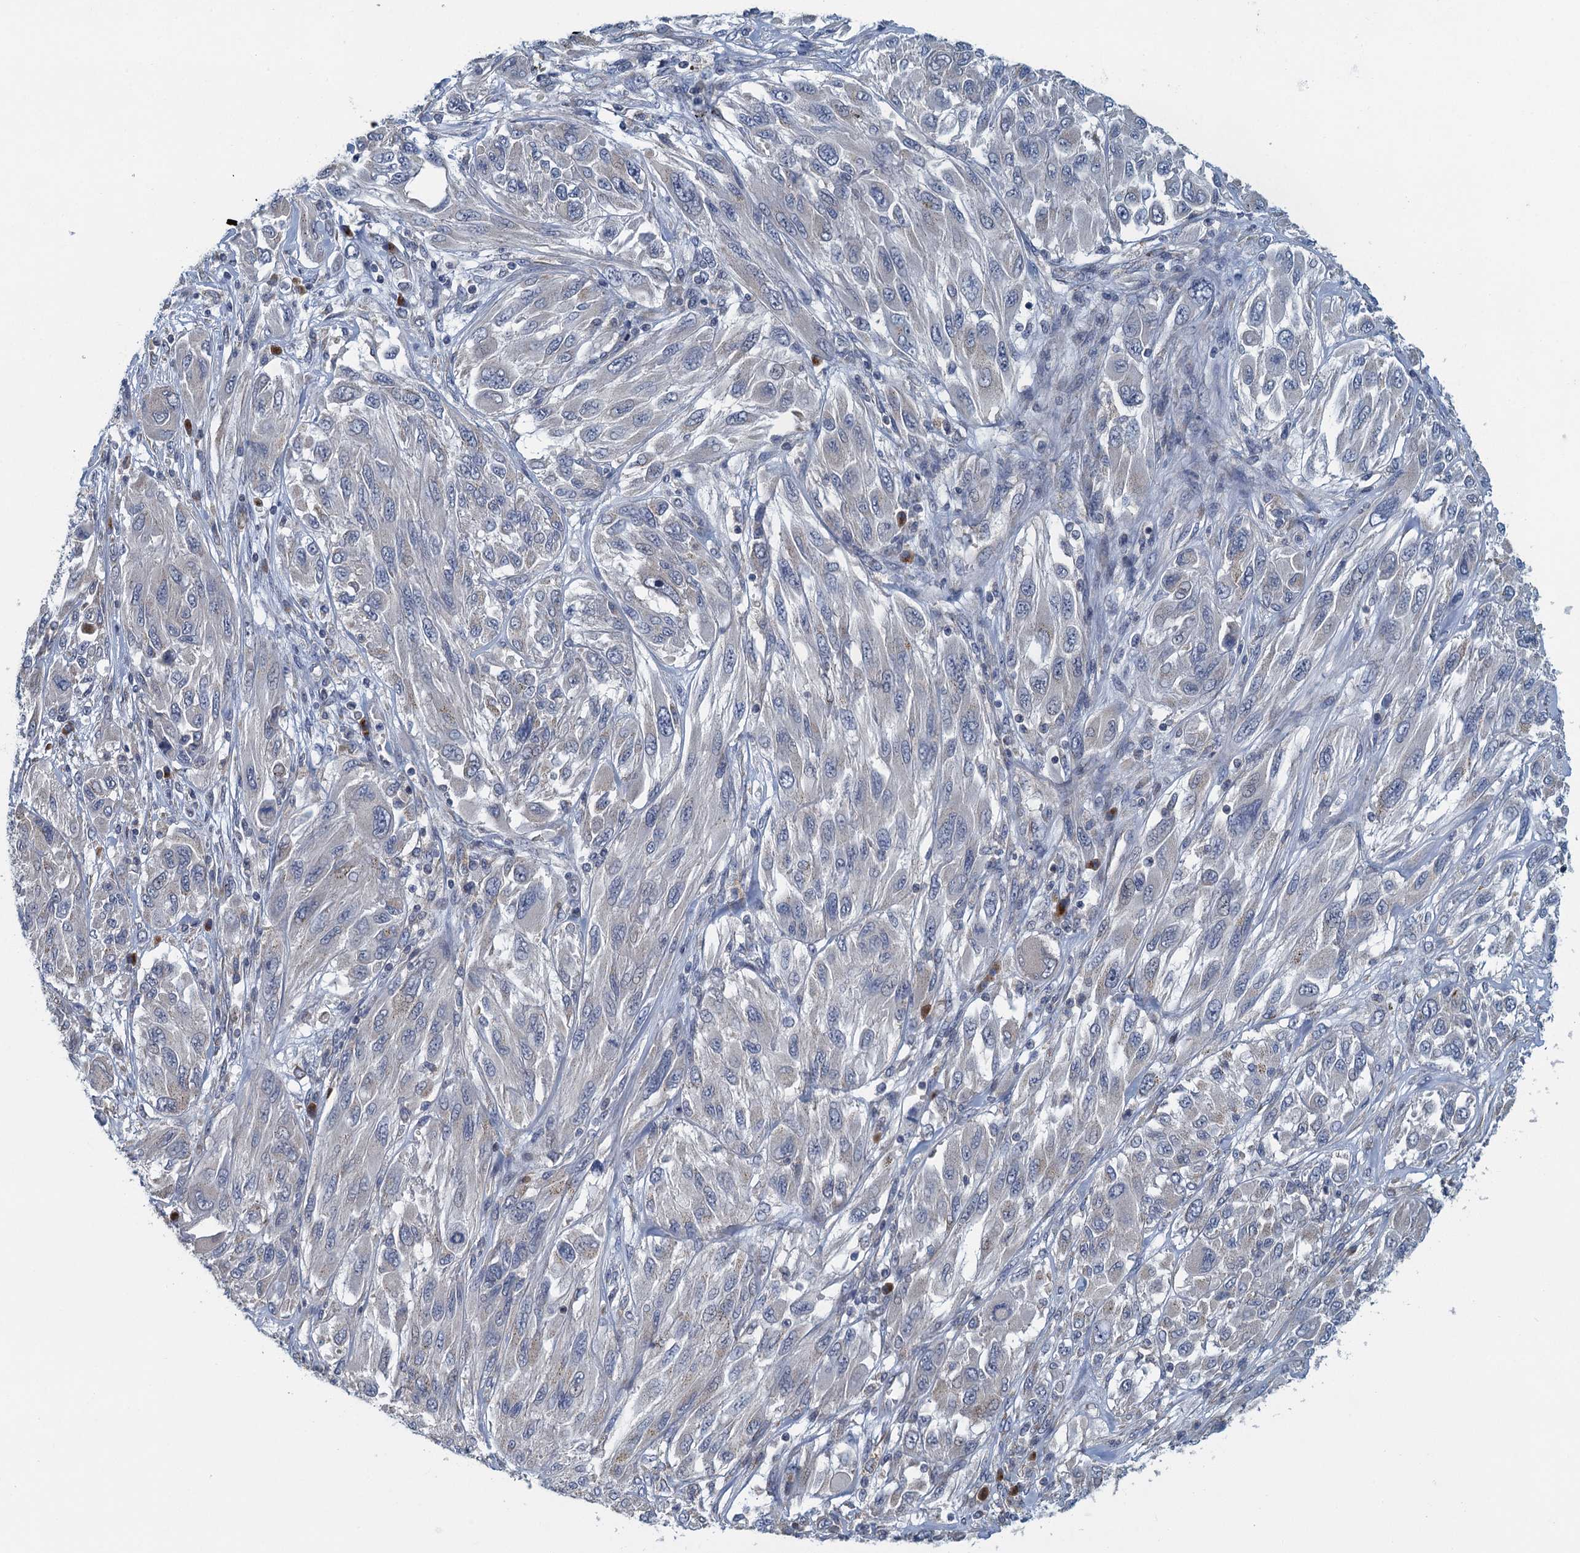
{"staining": {"intensity": "negative", "quantity": "none", "location": "none"}, "tissue": "melanoma", "cell_type": "Tumor cells", "image_type": "cancer", "snomed": [{"axis": "morphology", "description": "Malignant melanoma, NOS"}, {"axis": "topography", "description": "Skin"}], "caption": "IHC micrograph of neoplastic tissue: human melanoma stained with DAB (3,3'-diaminobenzidine) shows no significant protein expression in tumor cells. (DAB (3,3'-diaminobenzidine) immunohistochemistry, high magnification).", "gene": "ALG2", "patient": {"sex": "female", "age": 91}}